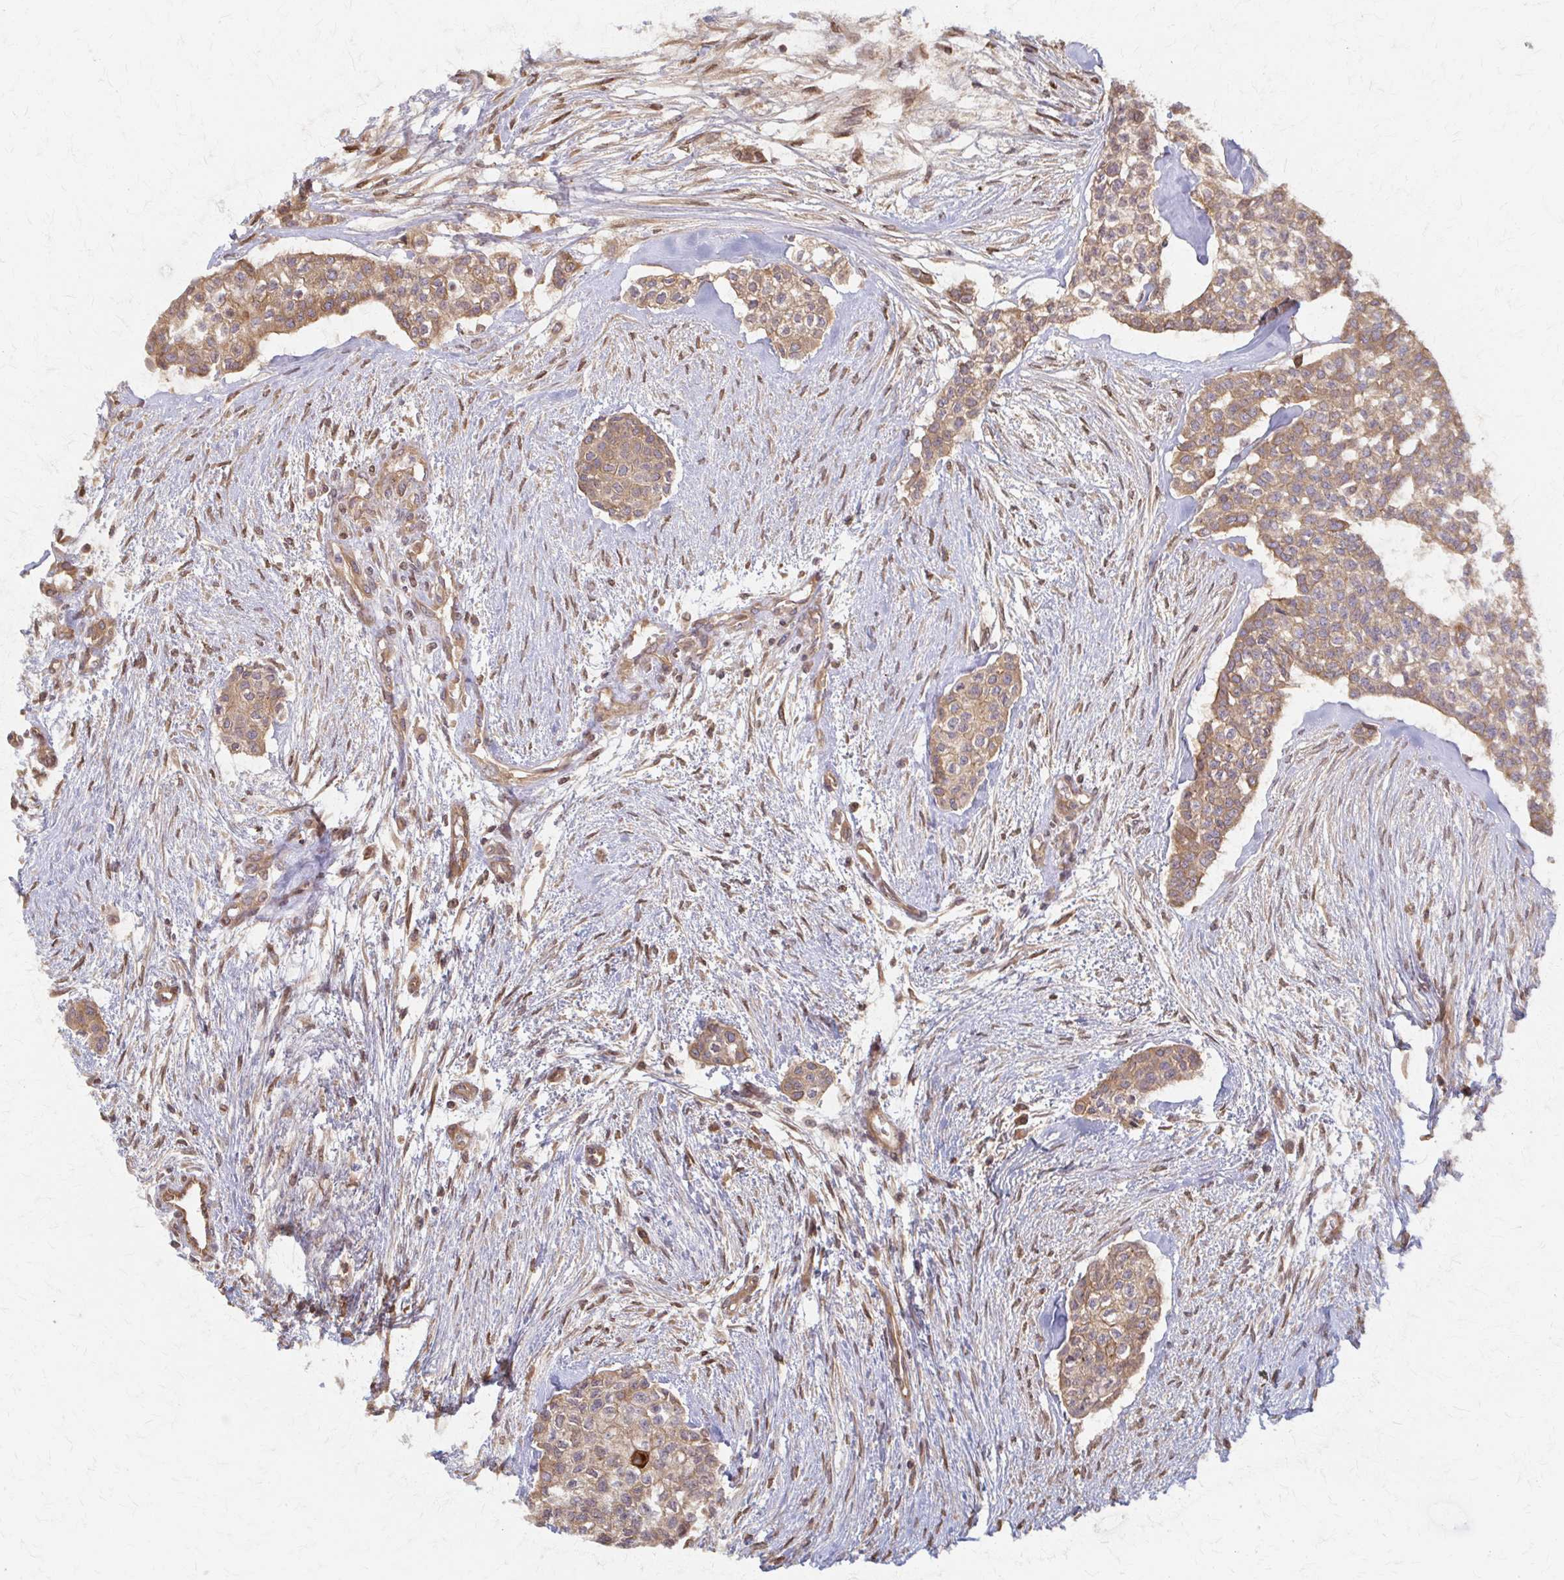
{"staining": {"intensity": "moderate", "quantity": ">75%", "location": "cytoplasmic/membranous"}, "tissue": "head and neck cancer", "cell_type": "Tumor cells", "image_type": "cancer", "snomed": [{"axis": "morphology", "description": "Adenocarcinoma, NOS"}, {"axis": "topography", "description": "Head-Neck"}], "caption": "Protein expression analysis of human head and neck cancer reveals moderate cytoplasmic/membranous staining in about >75% of tumor cells.", "gene": "ARHGAP35", "patient": {"sex": "male", "age": 81}}